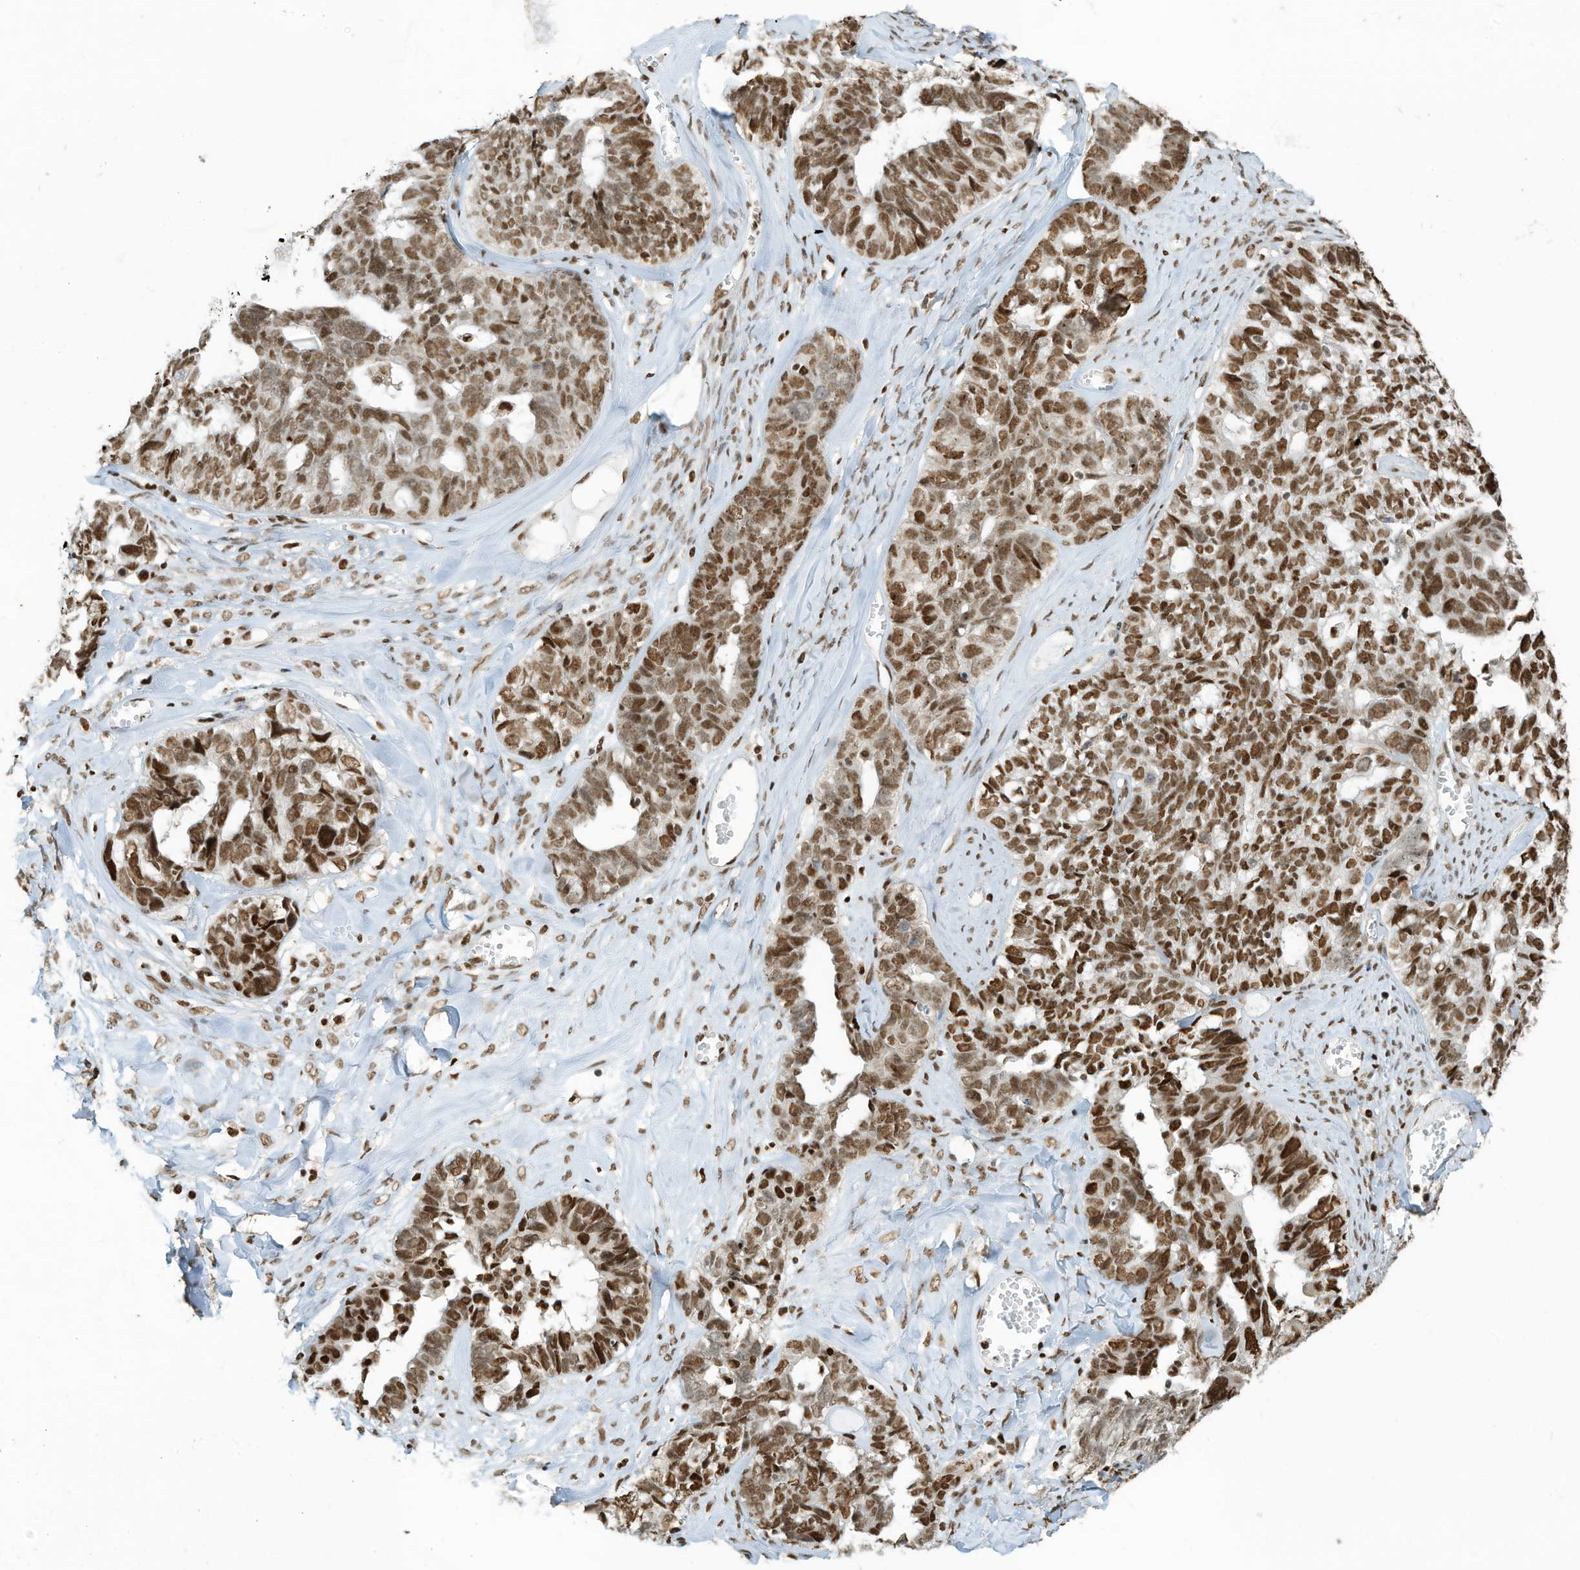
{"staining": {"intensity": "moderate", "quantity": ">75%", "location": "nuclear"}, "tissue": "ovarian cancer", "cell_type": "Tumor cells", "image_type": "cancer", "snomed": [{"axis": "morphology", "description": "Cystadenocarcinoma, serous, NOS"}, {"axis": "topography", "description": "Ovary"}], "caption": "Immunohistochemical staining of human ovarian serous cystadenocarcinoma exhibits moderate nuclear protein positivity in approximately >75% of tumor cells.", "gene": "SAMD15", "patient": {"sex": "female", "age": 79}}